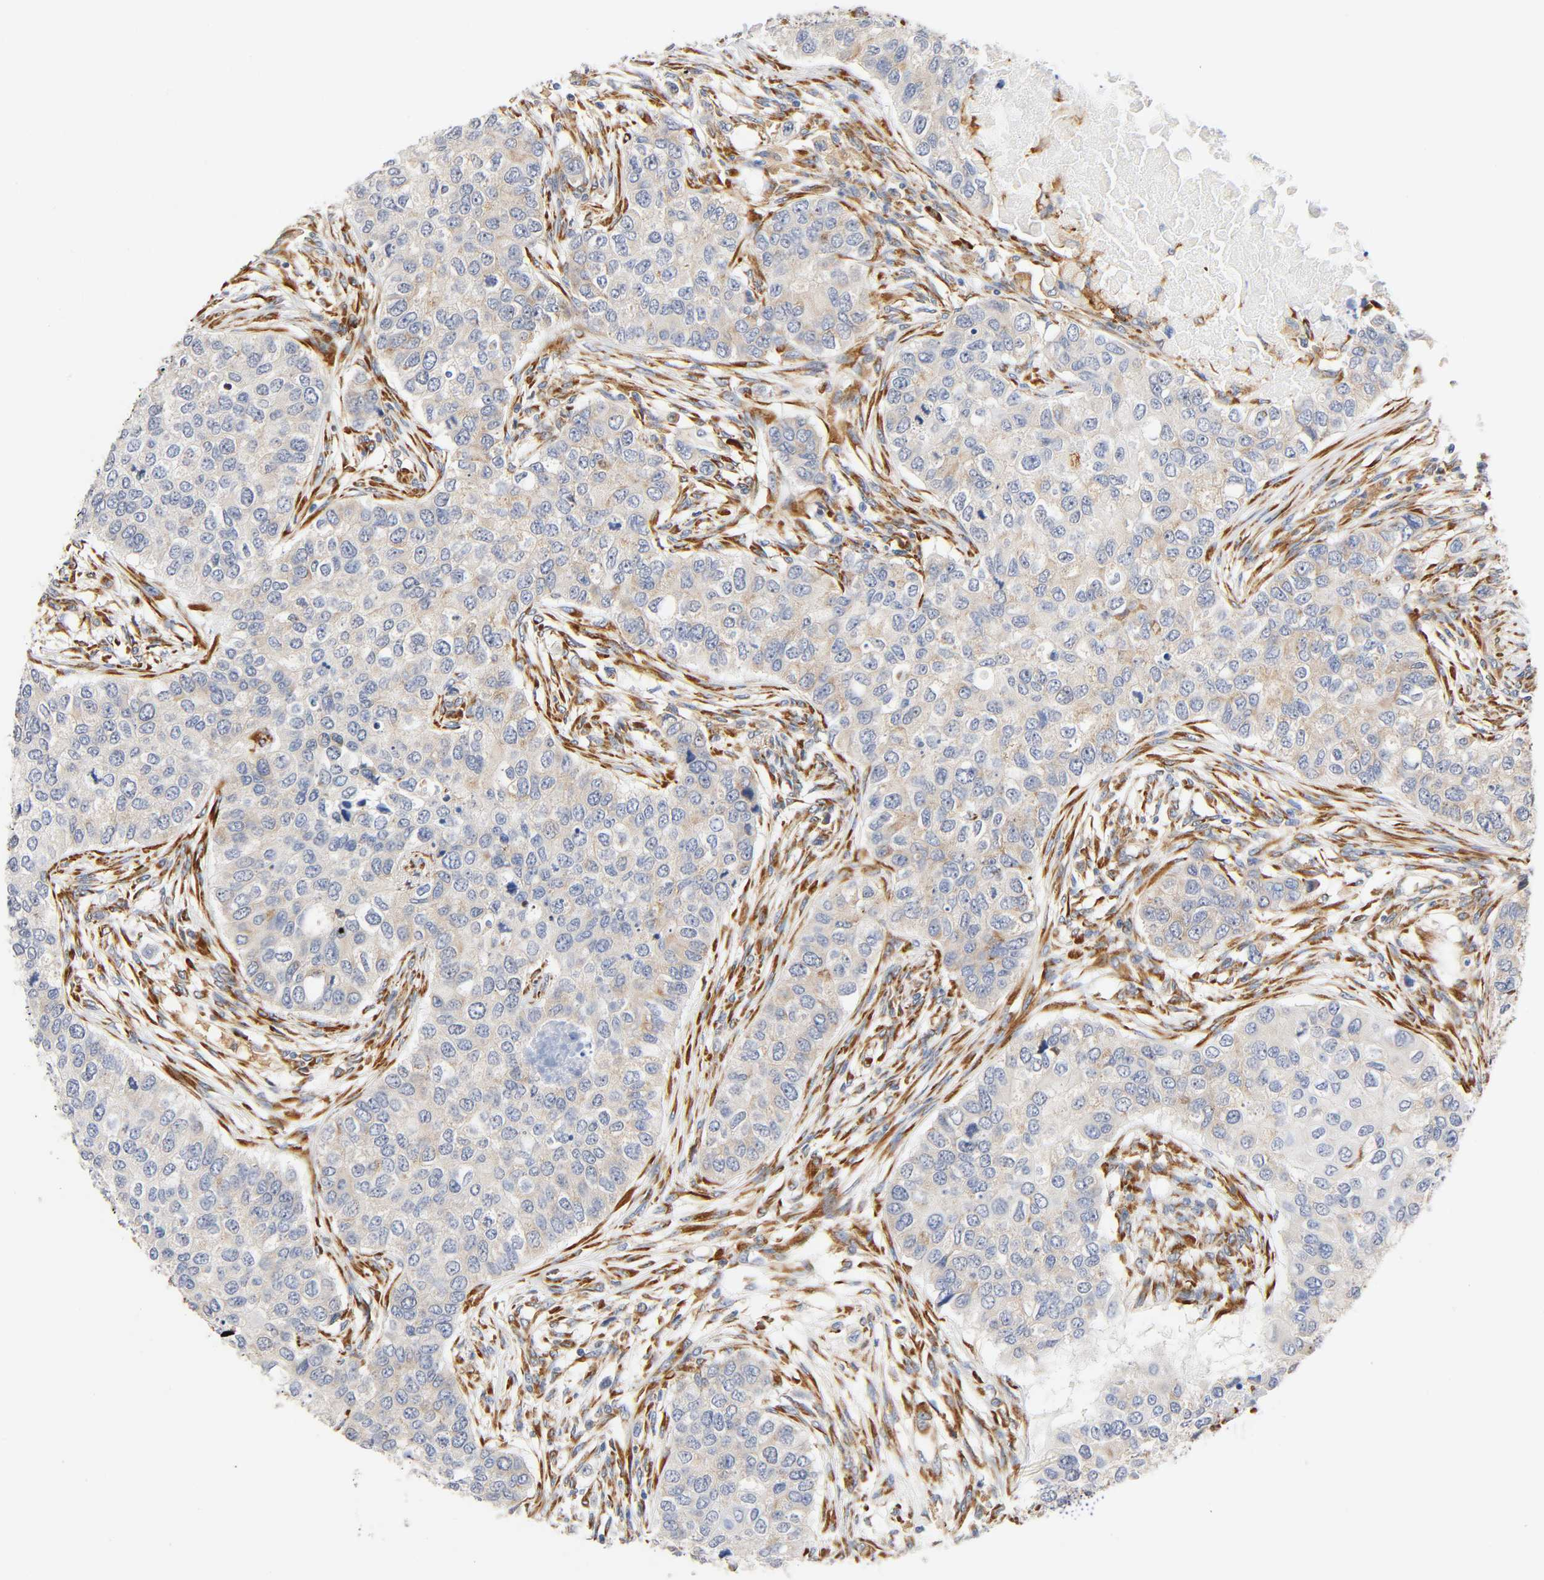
{"staining": {"intensity": "weak", "quantity": ">75%", "location": "cytoplasmic/membranous"}, "tissue": "breast cancer", "cell_type": "Tumor cells", "image_type": "cancer", "snomed": [{"axis": "morphology", "description": "Normal tissue, NOS"}, {"axis": "morphology", "description": "Duct carcinoma"}, {"axis": "topography", "description": "Breast"}], "caption": "Immunohistochemistry (IHC) histopathology image of human intraductal carcinoma (breast) stained for a protein (brown), which reveals low levels of weak cytoplasmic/membranous expression in approximately >75% of tumor cells.", "gene": "UCKL1", "patient": {"sex": "female", "age": 49}}